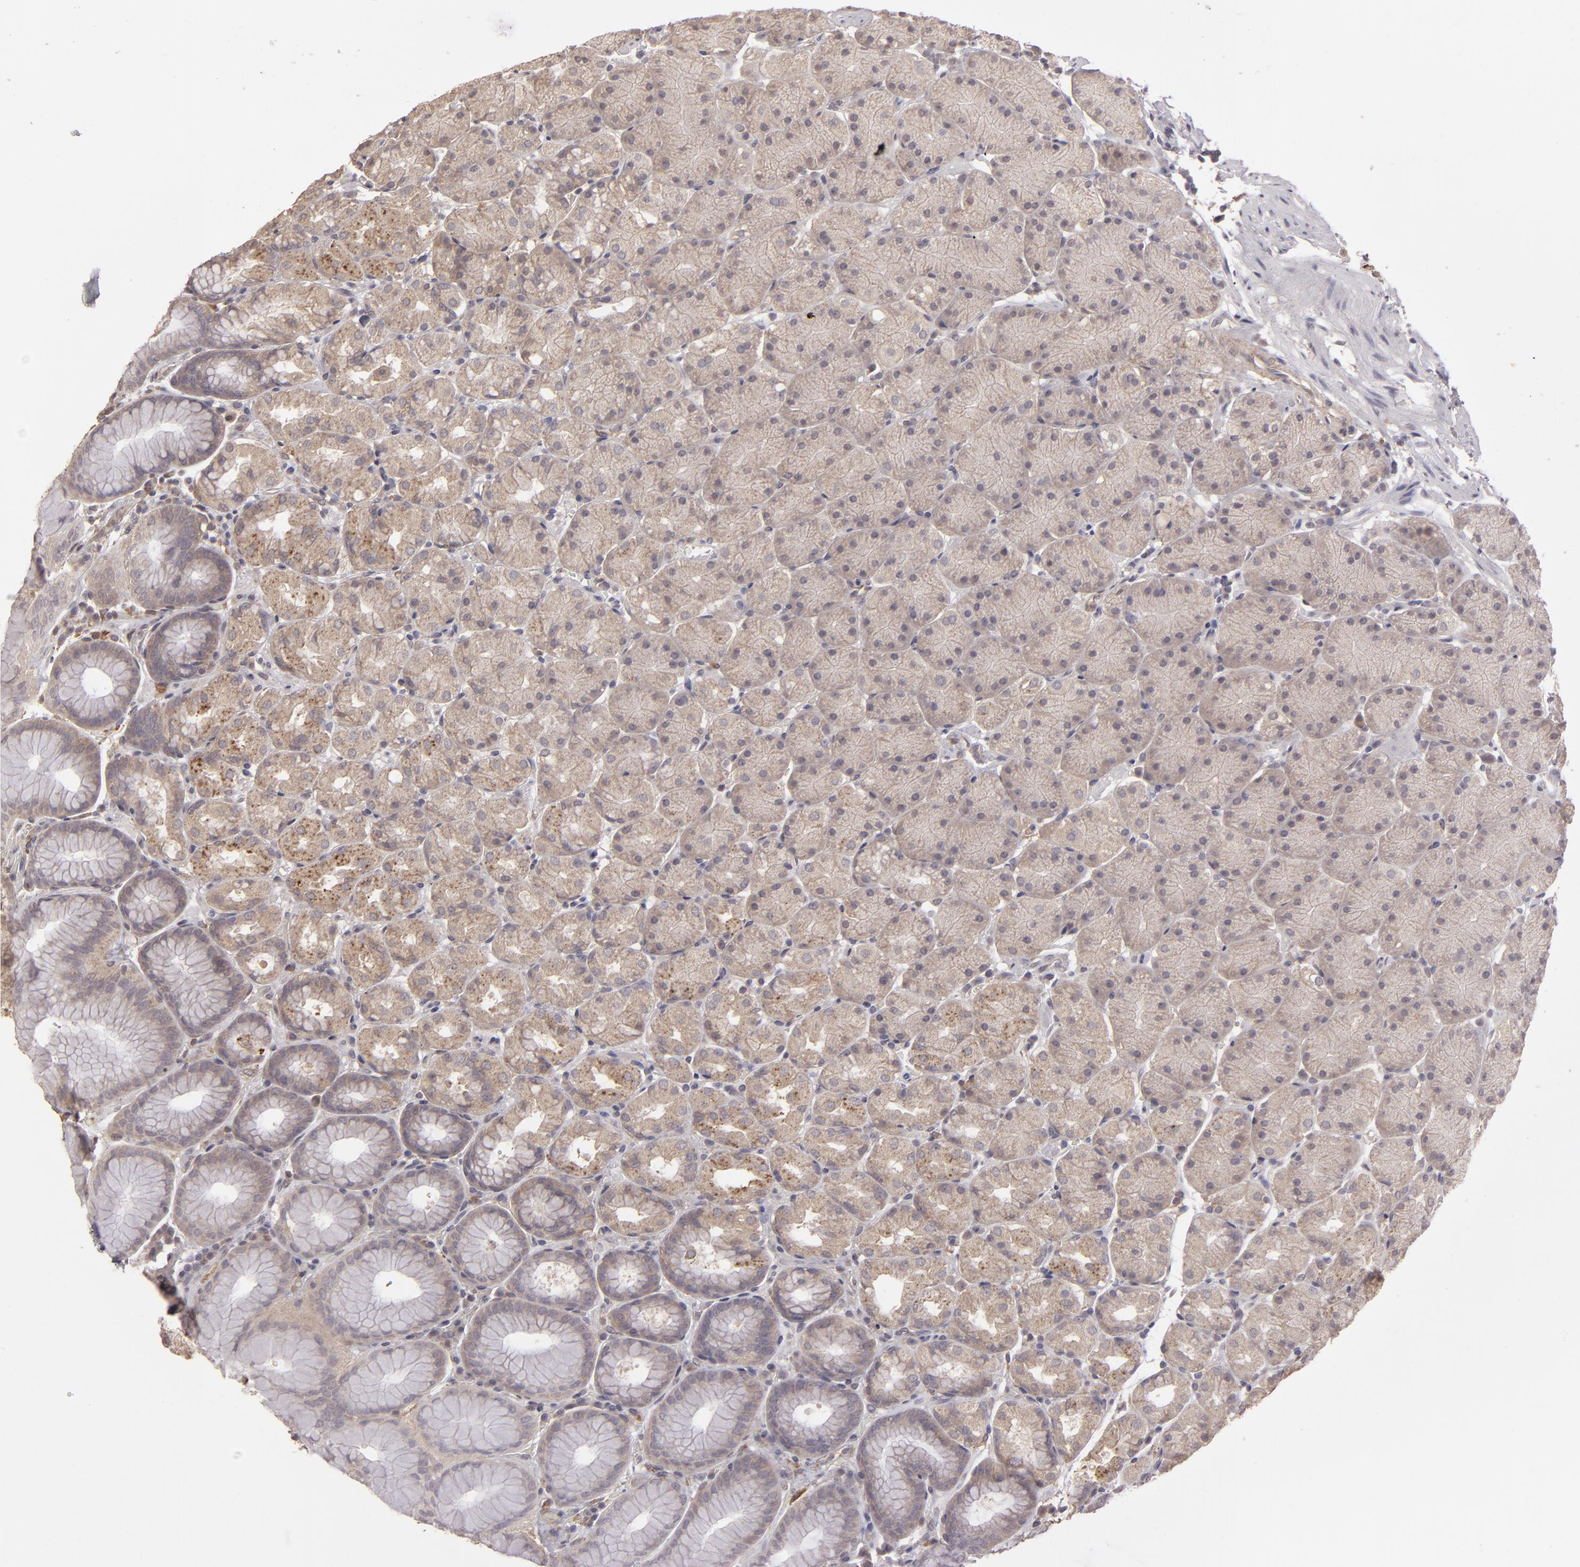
{"staining": {"intensity": "weak", "quantity": ">75%", "location": "cytoplasmic/membranous"}, "tissue": "stomach", "cell_type": "Glandular cells", "image_type": "normal", "snomed": [{"axis": "morphology", "description": "Normal tissue, NOS"}, {"axis": "topography", "description": "Stomach, upper"}, {"axis": "topography", "description": "Stomach"}], "caption": "DAB immunohistochemical staining of normal stomach exhibits weak cytoplasmic/membranous protein expression in about >75% of glandular cells. The protein of interest is stained brown, and the nuclei are stained in blue (DAB IHC with brightfield microscopy, high magnification).", "gene": "ITGB5", "patient": {"sex": "male", "age": 76}}